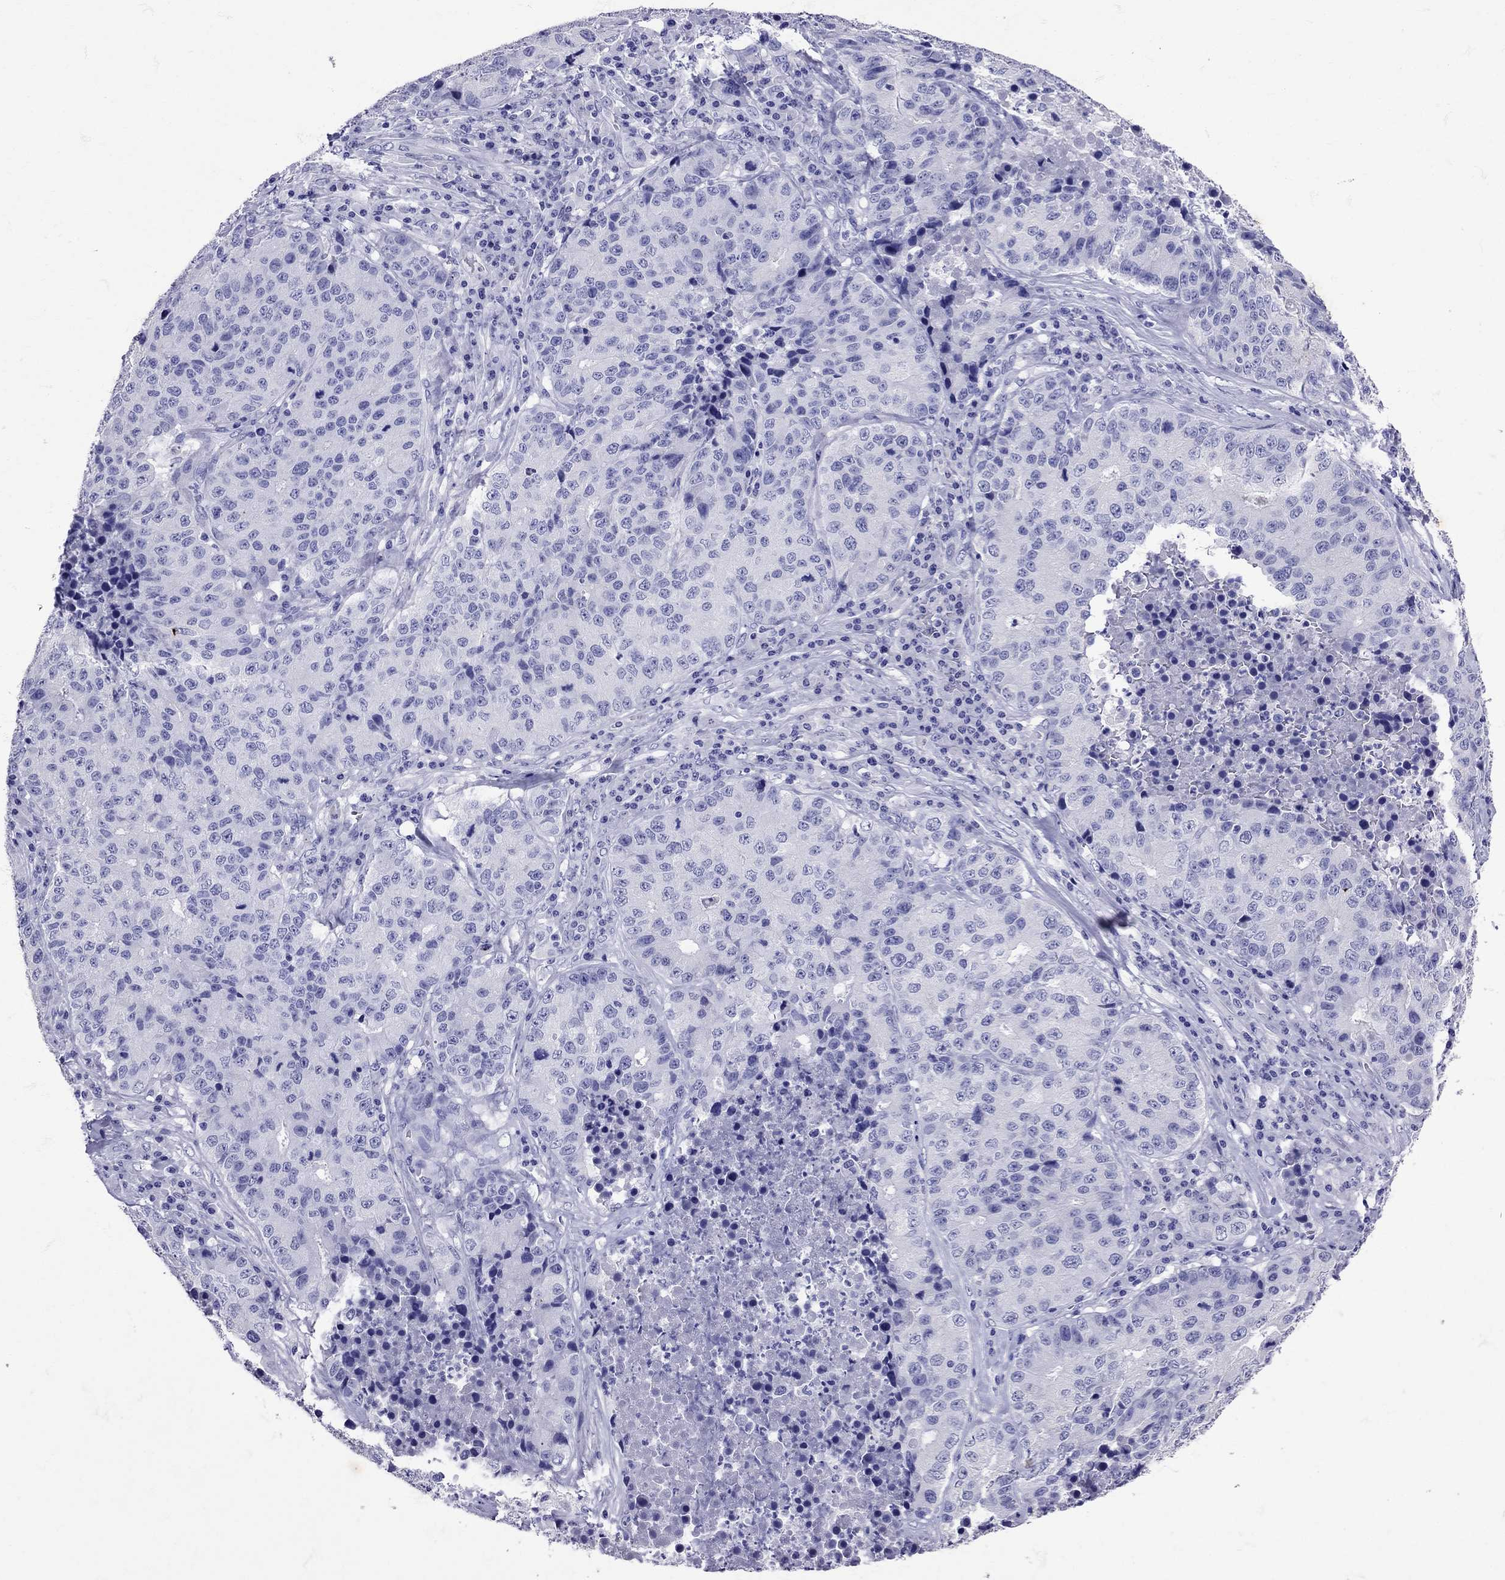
{"staining": {"intensity": "negative", "quantity": "none", "location": "none"}, "tissue": "stomach cancer", "cell_type": "Tumor cells", "image_type": "cancer", "snomed": [{"axis": "morphology", "description": "Adenocarcinoma, NOS"}, {"axis": "topography", "description": "Stomach"}], "caption": "There is no significant positivity in tumor cells of stomach adenocarcinoma. (DAB immunohistochemistry with hematoxylin counter stain).", "gene": "AVP", "patient": {"sex": "male", "age": 71}}